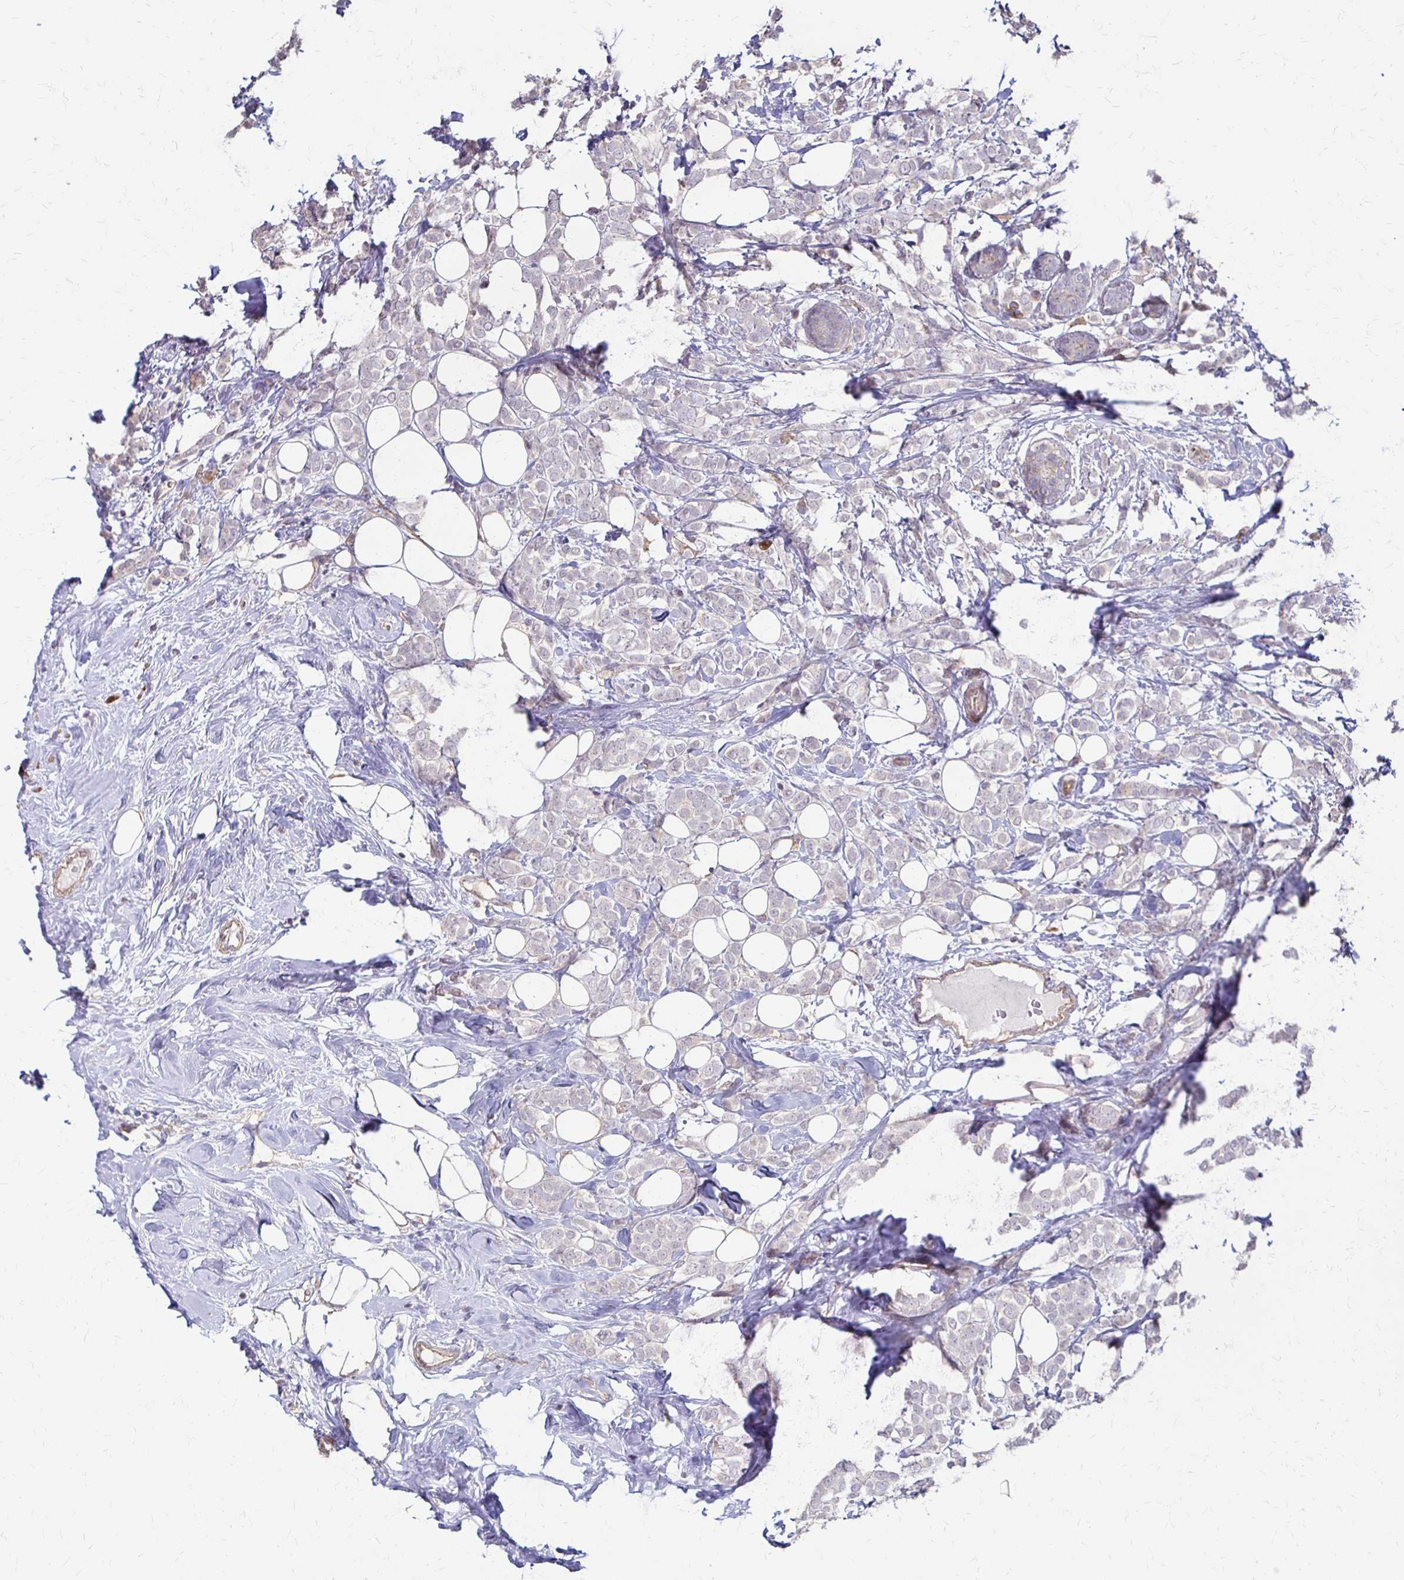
{"staining": {"intensity": "negative", "quantity": "none", "location": "none"}, "tissue": "breast cancer", "cell_type": "Tumor cells", "image_type": "cancer", "snomed": [{"axis": "morphology", "description": "Lobular carcinoma"}, {"axis": "topography", "description": "Breast"}], "caption": "Lobular carcinoma (breast) stained for a protein using immunohistochemistry (IHC) exhibits no positivity tumor cells.", "gene": "CFL2", "patient": {"sex": "female", "age": 49}}